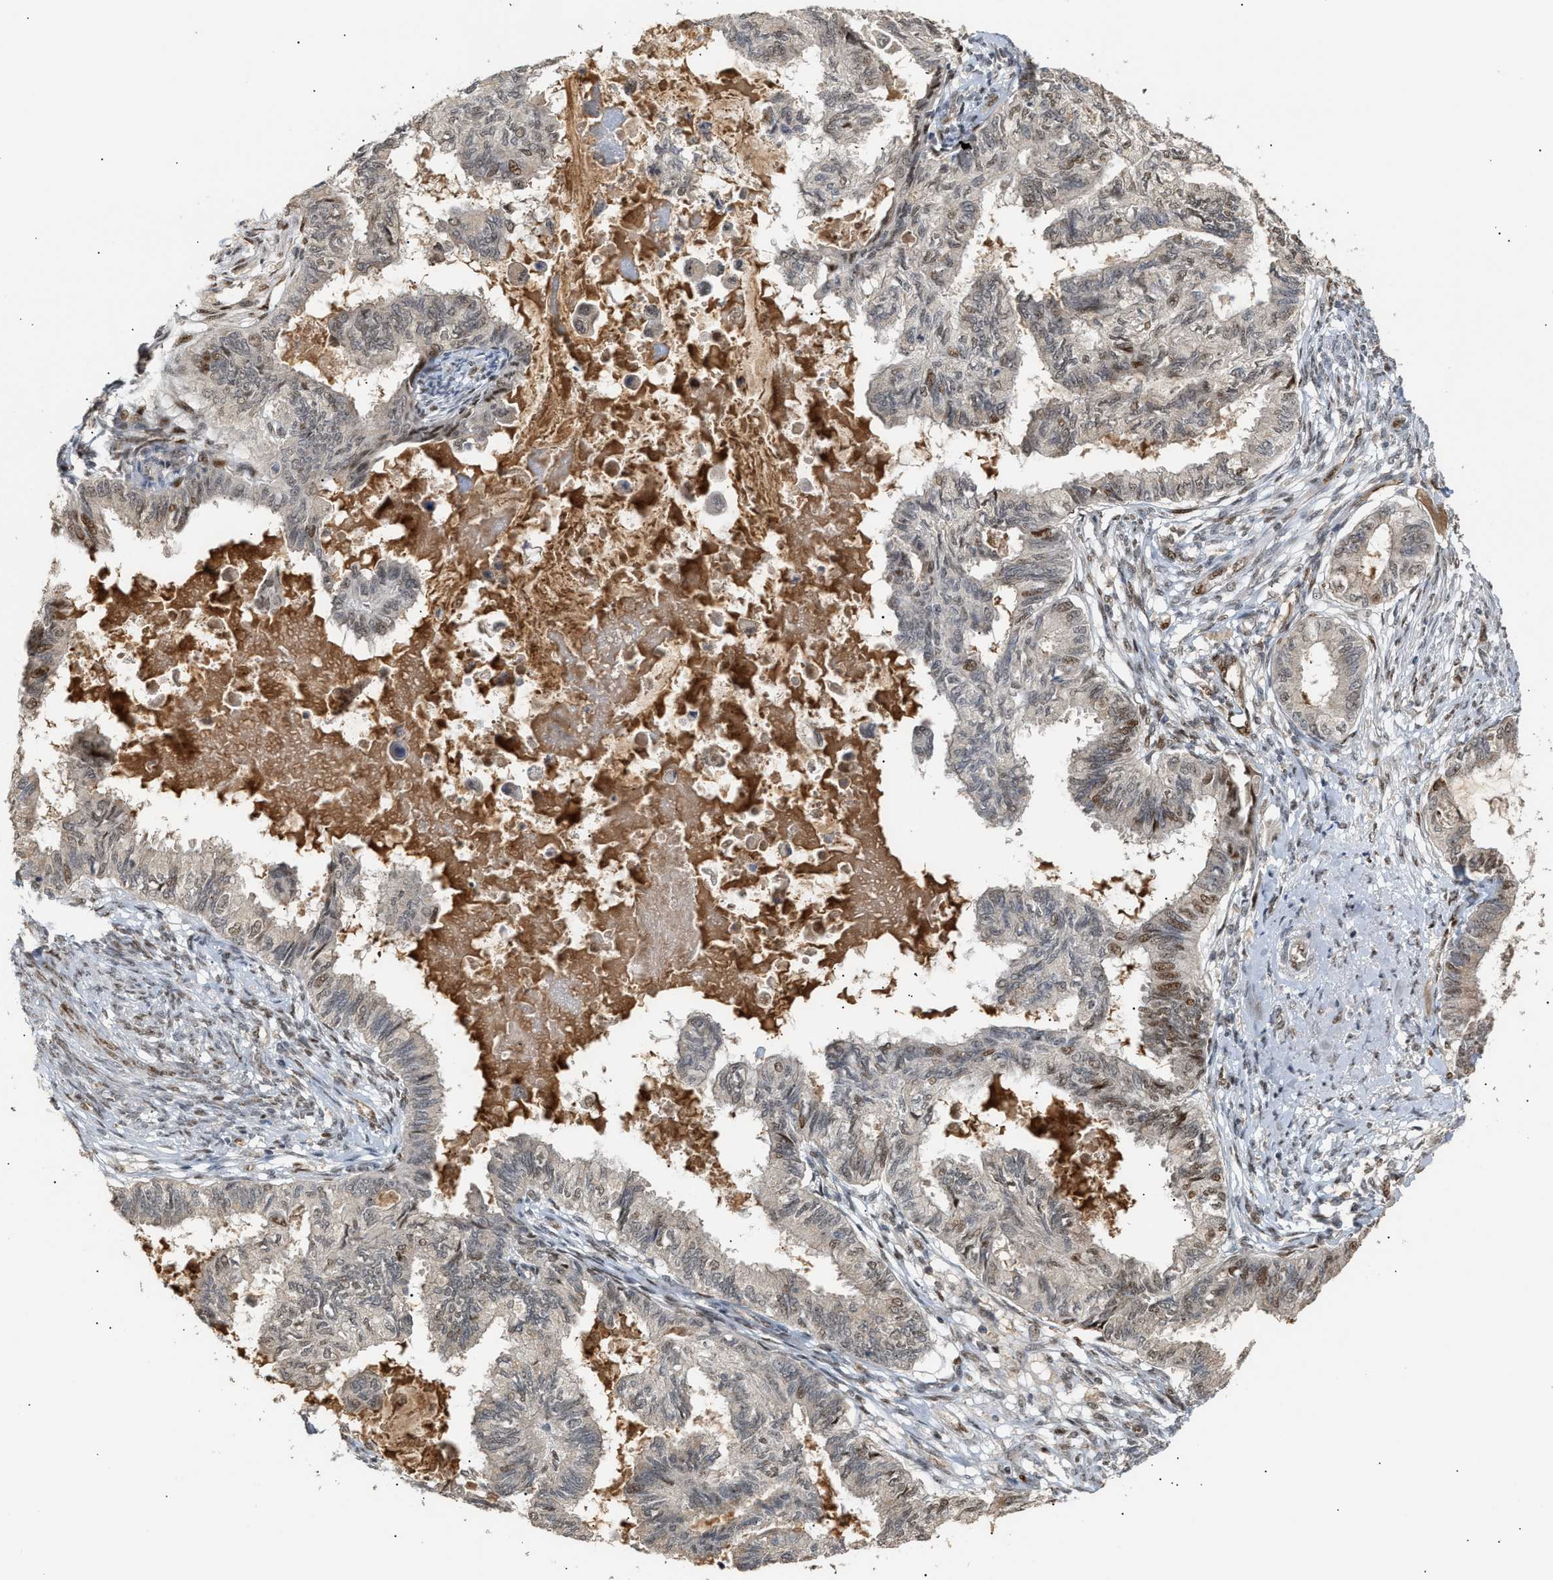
{"staining": {"intensity": "moderate", "quantity": "<25%", "location": "nuclear"}, "tissue": "cervical cancer", "cell_type": "Tumor cells", "image_type": "cancer", "snomed": [{"axis": "morphology", "description": "Normal tissue, NOS"}, {"axis": "morphology", "description": "Adenocarcinoma, NOS"}, {"axis": "topography", "description": "Cervix"}, {"axis": "topography", "description": "Endometrium"}], "caption": "Immunohistochemistry of human cervical cancer demonstrates low levels of moderate nuclear expression in about <25% of tumor cells. The staining was performed using DAB (3,3'-diaminobenzidine), with brown indicating positive protein expression. Nuclei are stained blue with hematoxylin.", "gene": "ZFAND5", "patient": {"sex": "female", "age": 86}}